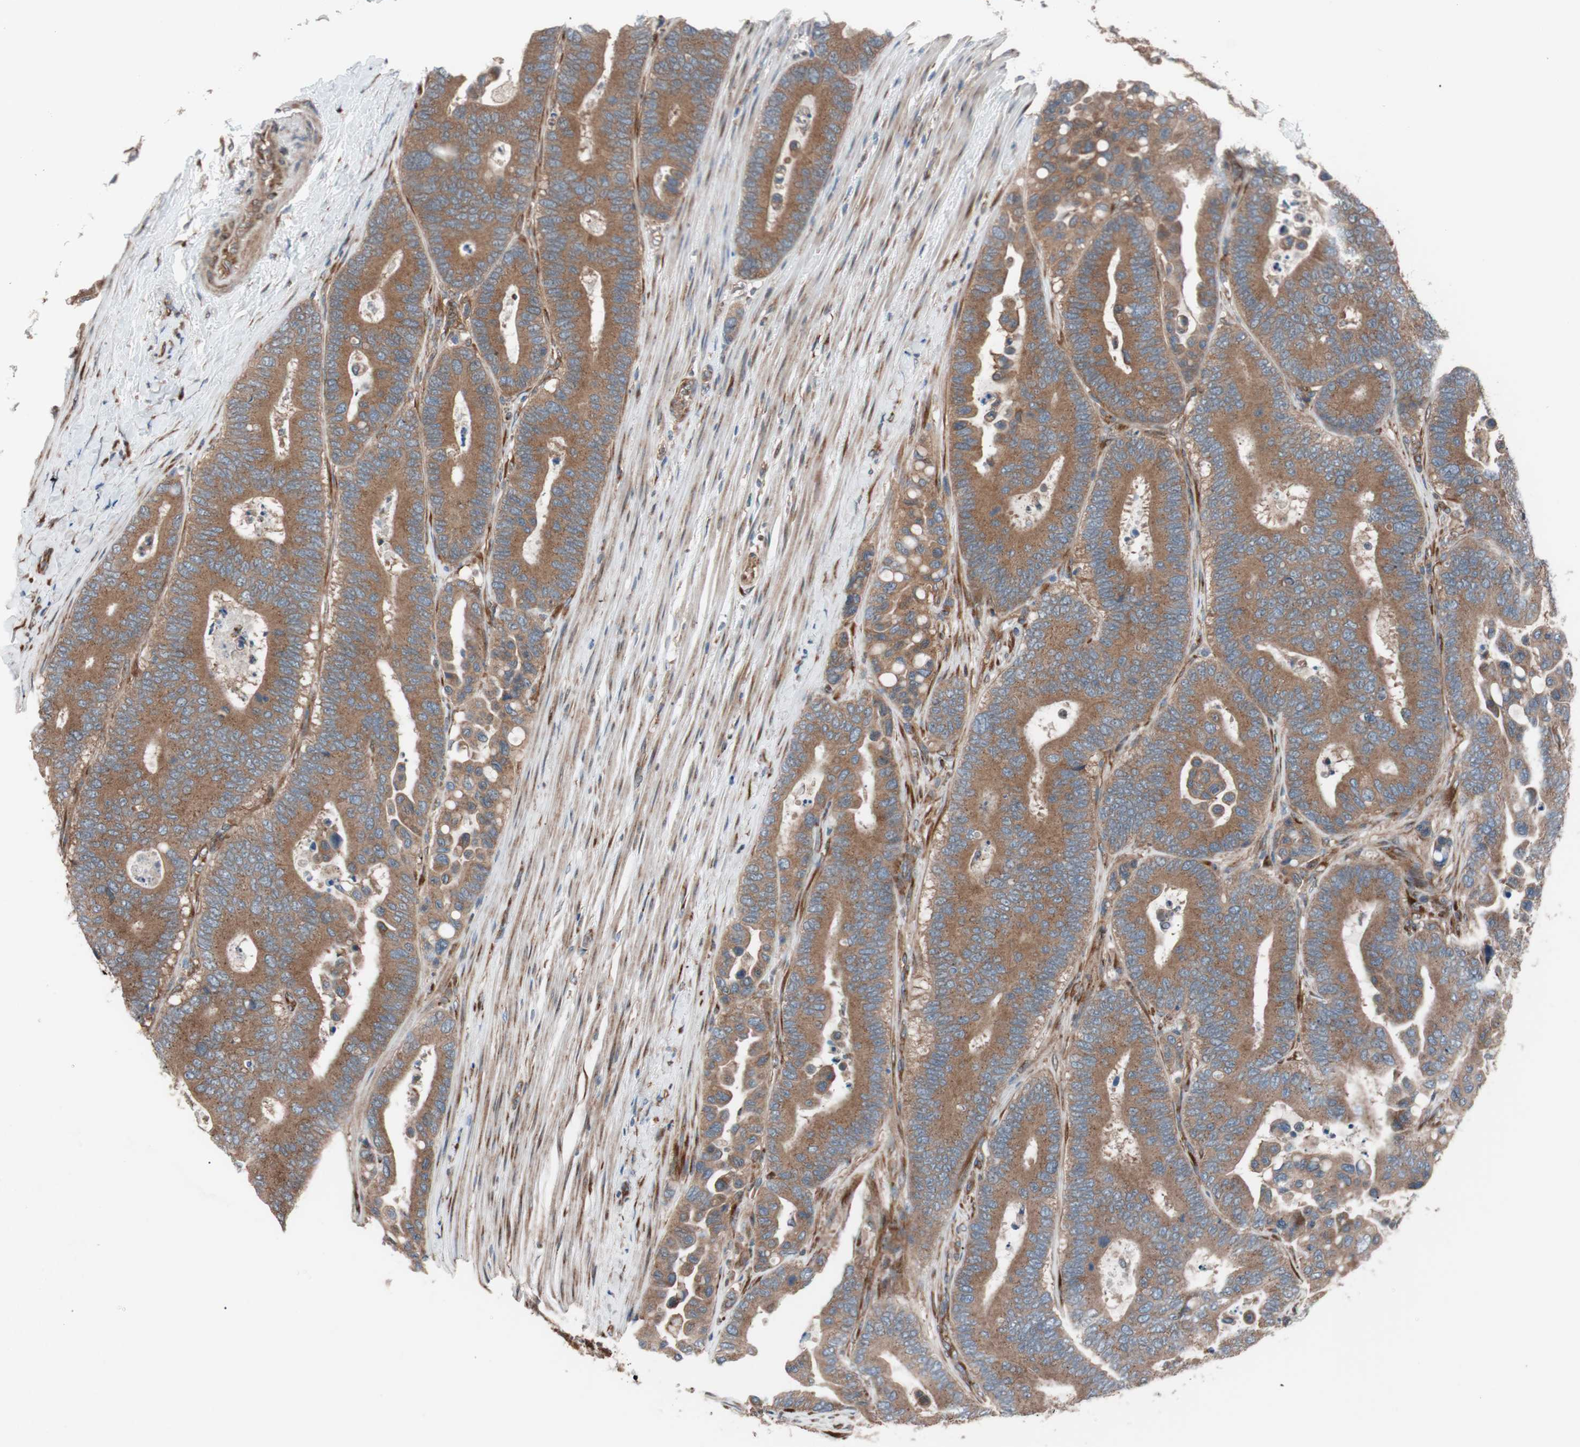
{"staining": {"intensity": "moderate", "quantity": ">75%", "location": "cytoplasmic/membranous"}, "tissue": "colorectal cancer", "cell_type": "Tumor cells", "image_type": "cancer", "snomed": [{"axis": "morphology", "description": "Normal tissue, NOS"}, {"axis": "morphology", "description": "Adenocarcinoma, NOS"}, {"axis": "topography", "description": "Colon"}], "caption": "Tumor cells display moderate cytoplasmic/membranous staining in approximately >75% of cells in colorectal adenocarcinoma.", "gene": "SEC31A", "patient": {"sex": "male", "age": 82}}